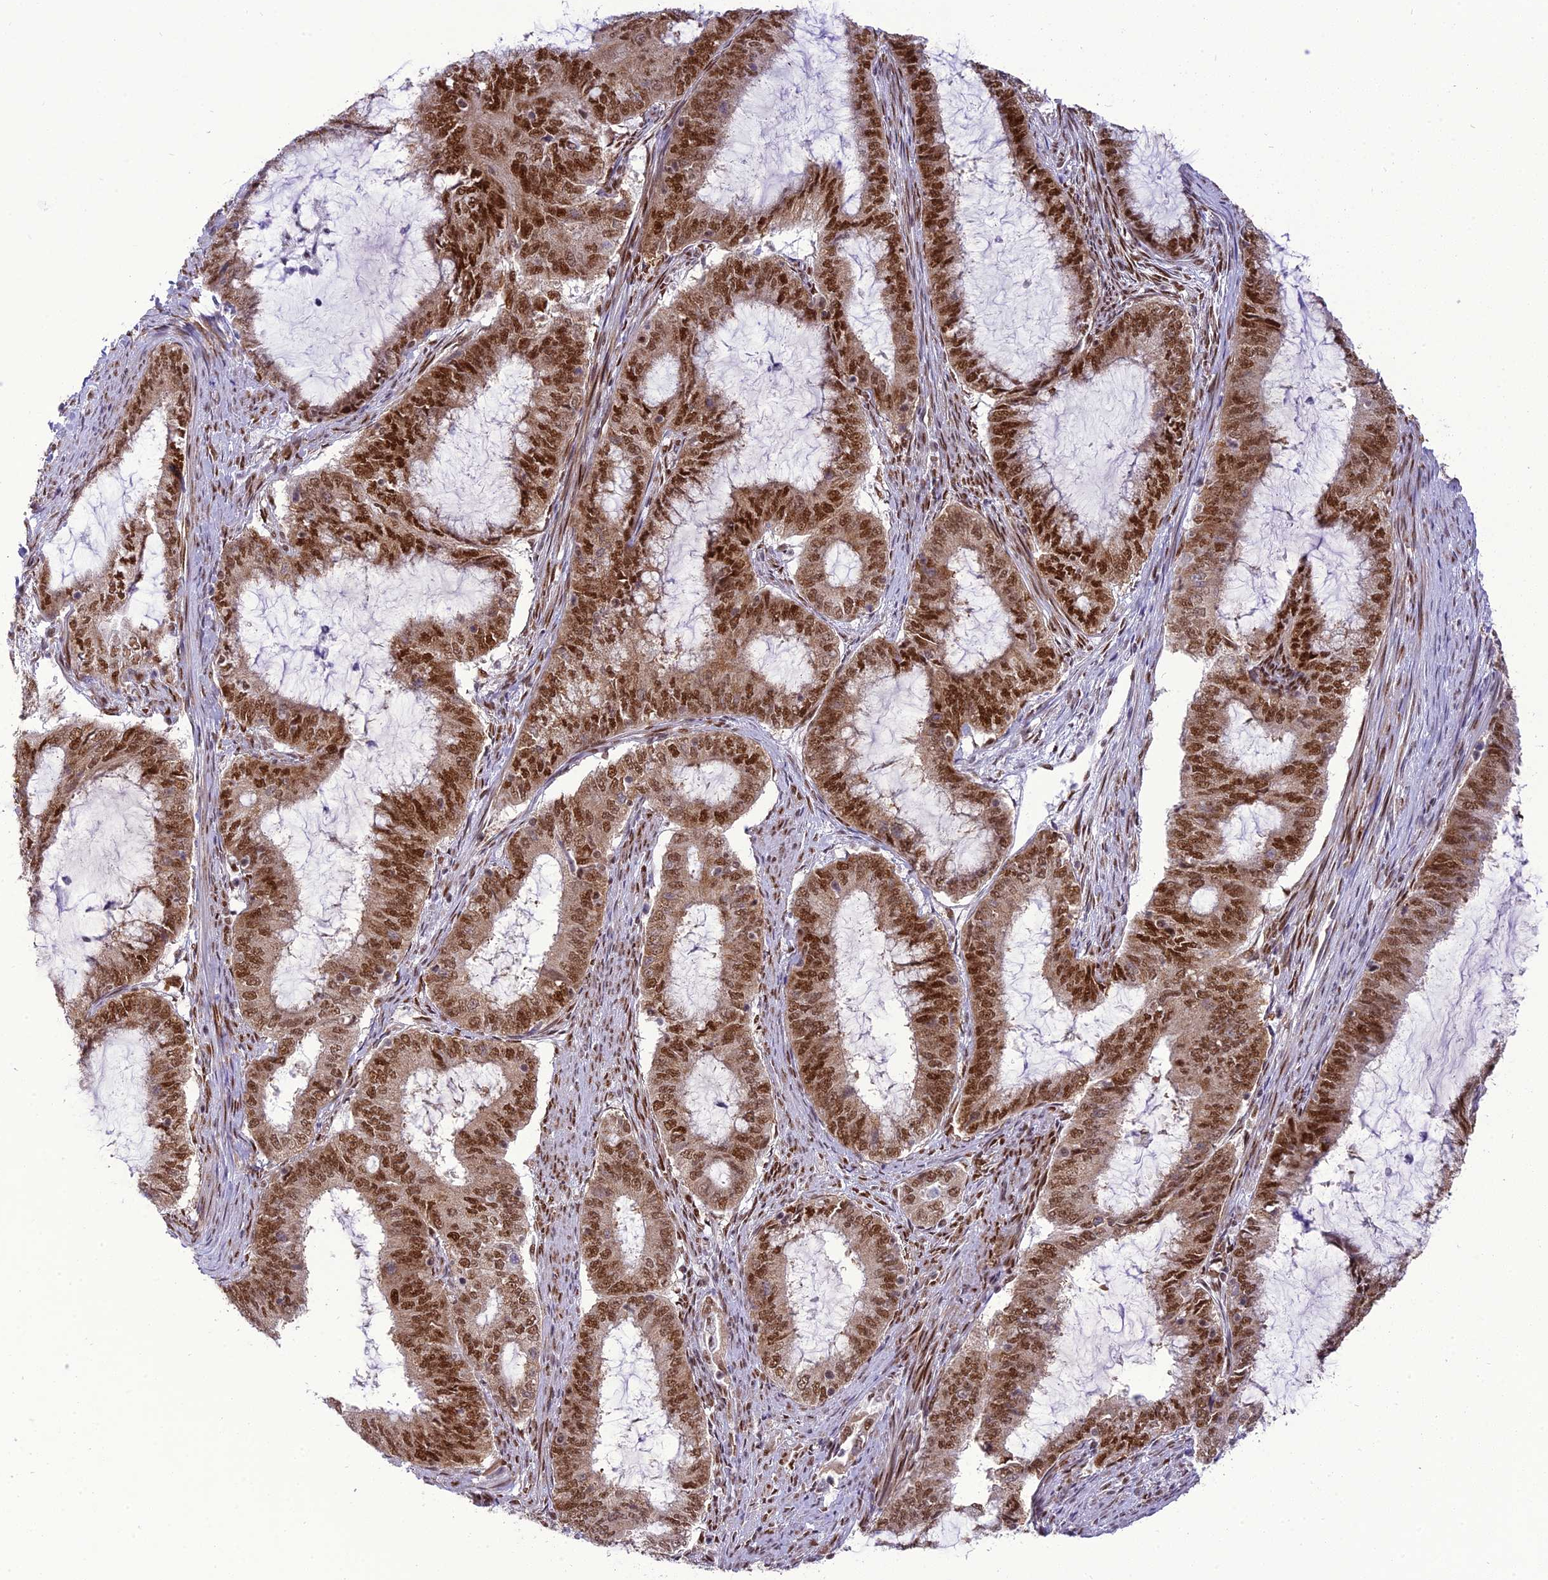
{"staining": {"intensity": "strong", "quantity": ">75%", "location": "nuclear"}, "tissue": "endometrial cancer", "cell_type": "Tumor cells", "image_type": "cancer", "snomed": [{"axis": "morphology", "description": "Adenocarcinoma, NOS"}, {"axis": "topography", "description": "Endometrium"}], "caption": "Brown immunohistochemical staining in endometrial cancer (adenocarcinoma) displays strong nuclear positivity in approximately >75% of tumor cells.", "gene": "DDX1", "patient": {"sex": "female", "age": 51}}